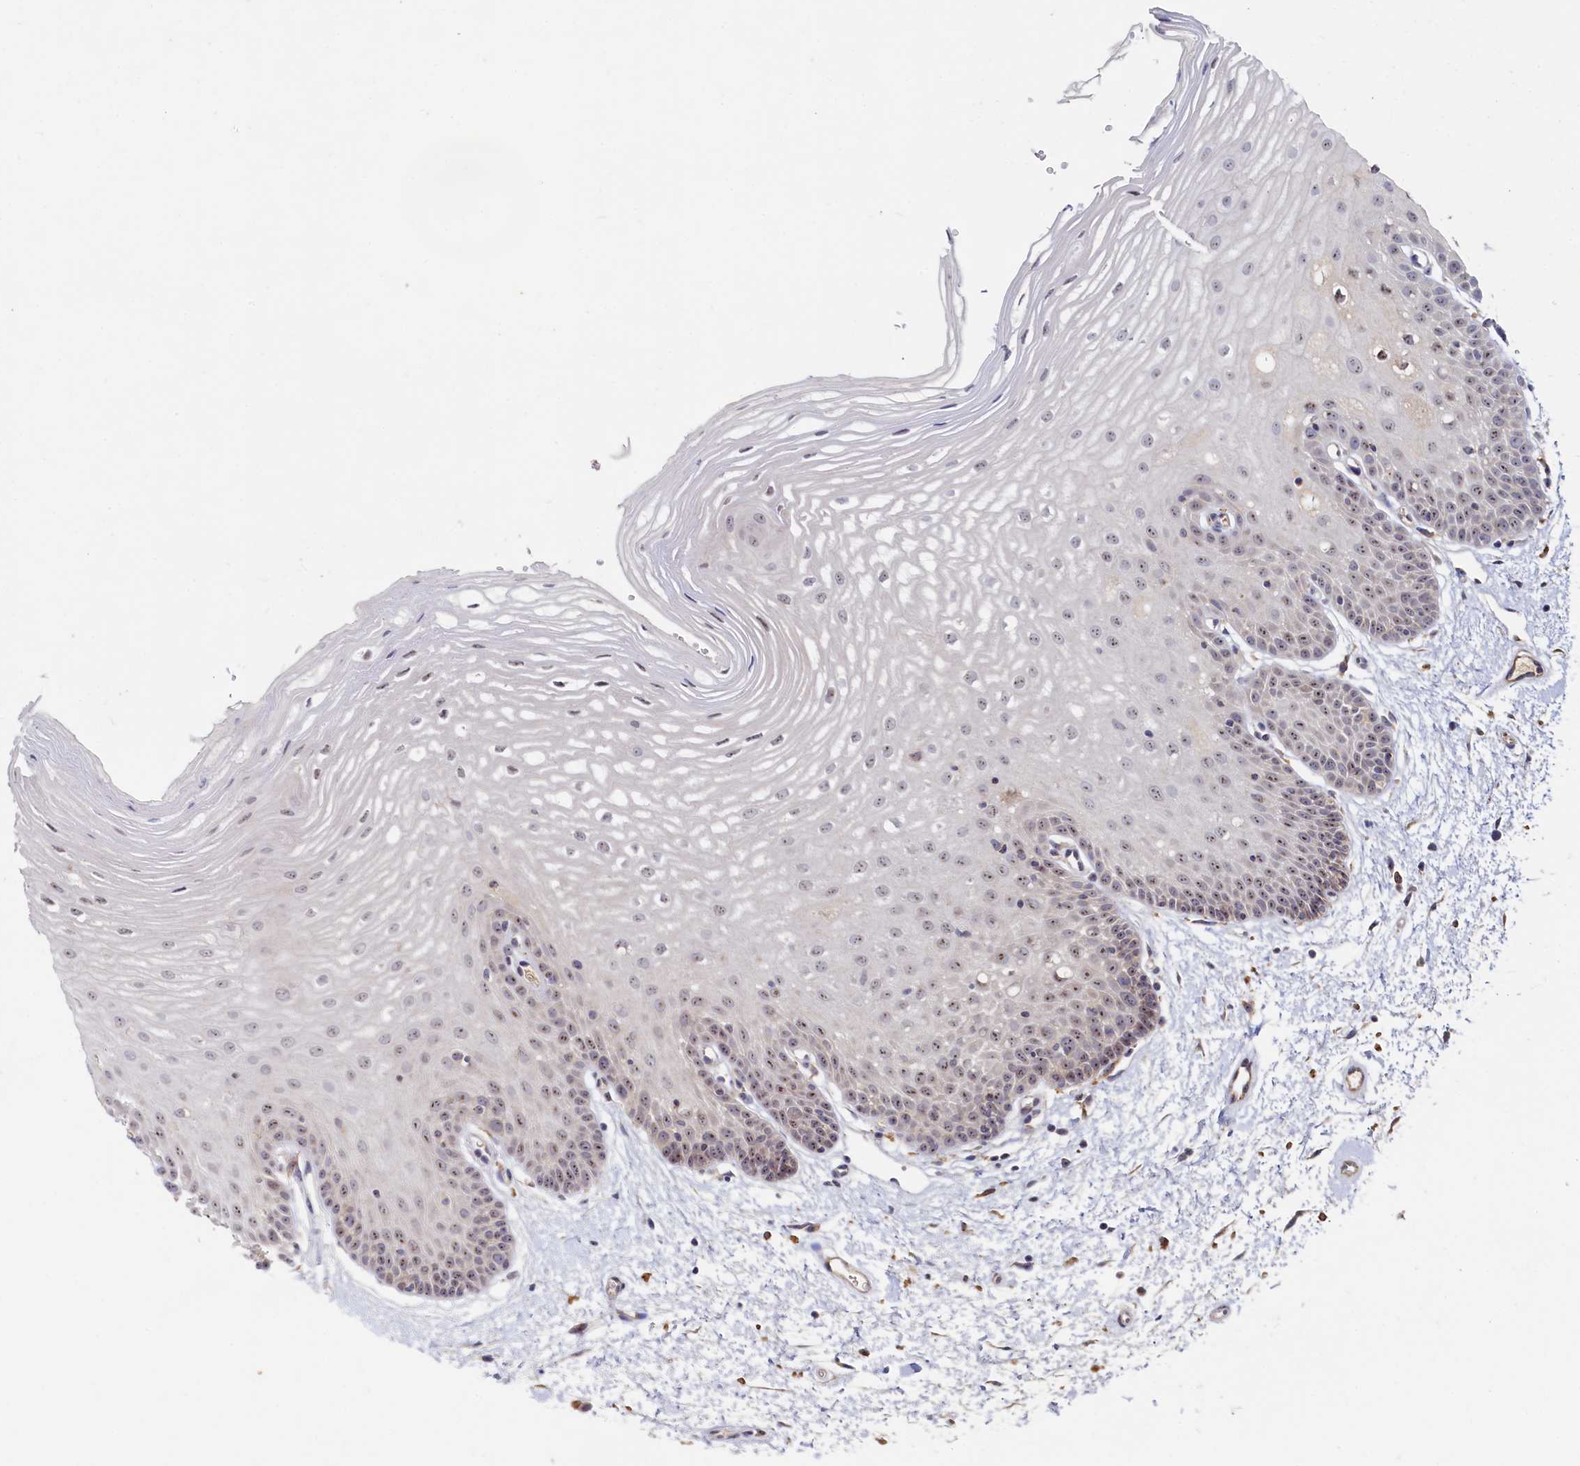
{"staining": {"intensity": "moderate", "quantity": "25%-75%", "location": "nuclear"}, "tissue": "oral mucosa", "cell_type": "Squamous epithelial cells", "image_type": "normal", "snomed": [{"axis": "morphology", "description": "Normal tissue, NOS"}, {"axis": "topography", "description": "Oral tissue"}, {"axis": "topography", "description": "Tounge, NOS"}], "caption": "Oral mucosa stained with IHC exhibits moderate nuclear positivity in about 25%-75% of squamous epithelial cells. The staining was performed using DAB (3,3'-diaminobenzidine), with brown indicating positive protein expression. Nuclei are stained blue with hematoxylin.", "gene": "RGS7BP", "patient": {"sex": "female", "age": 73}}